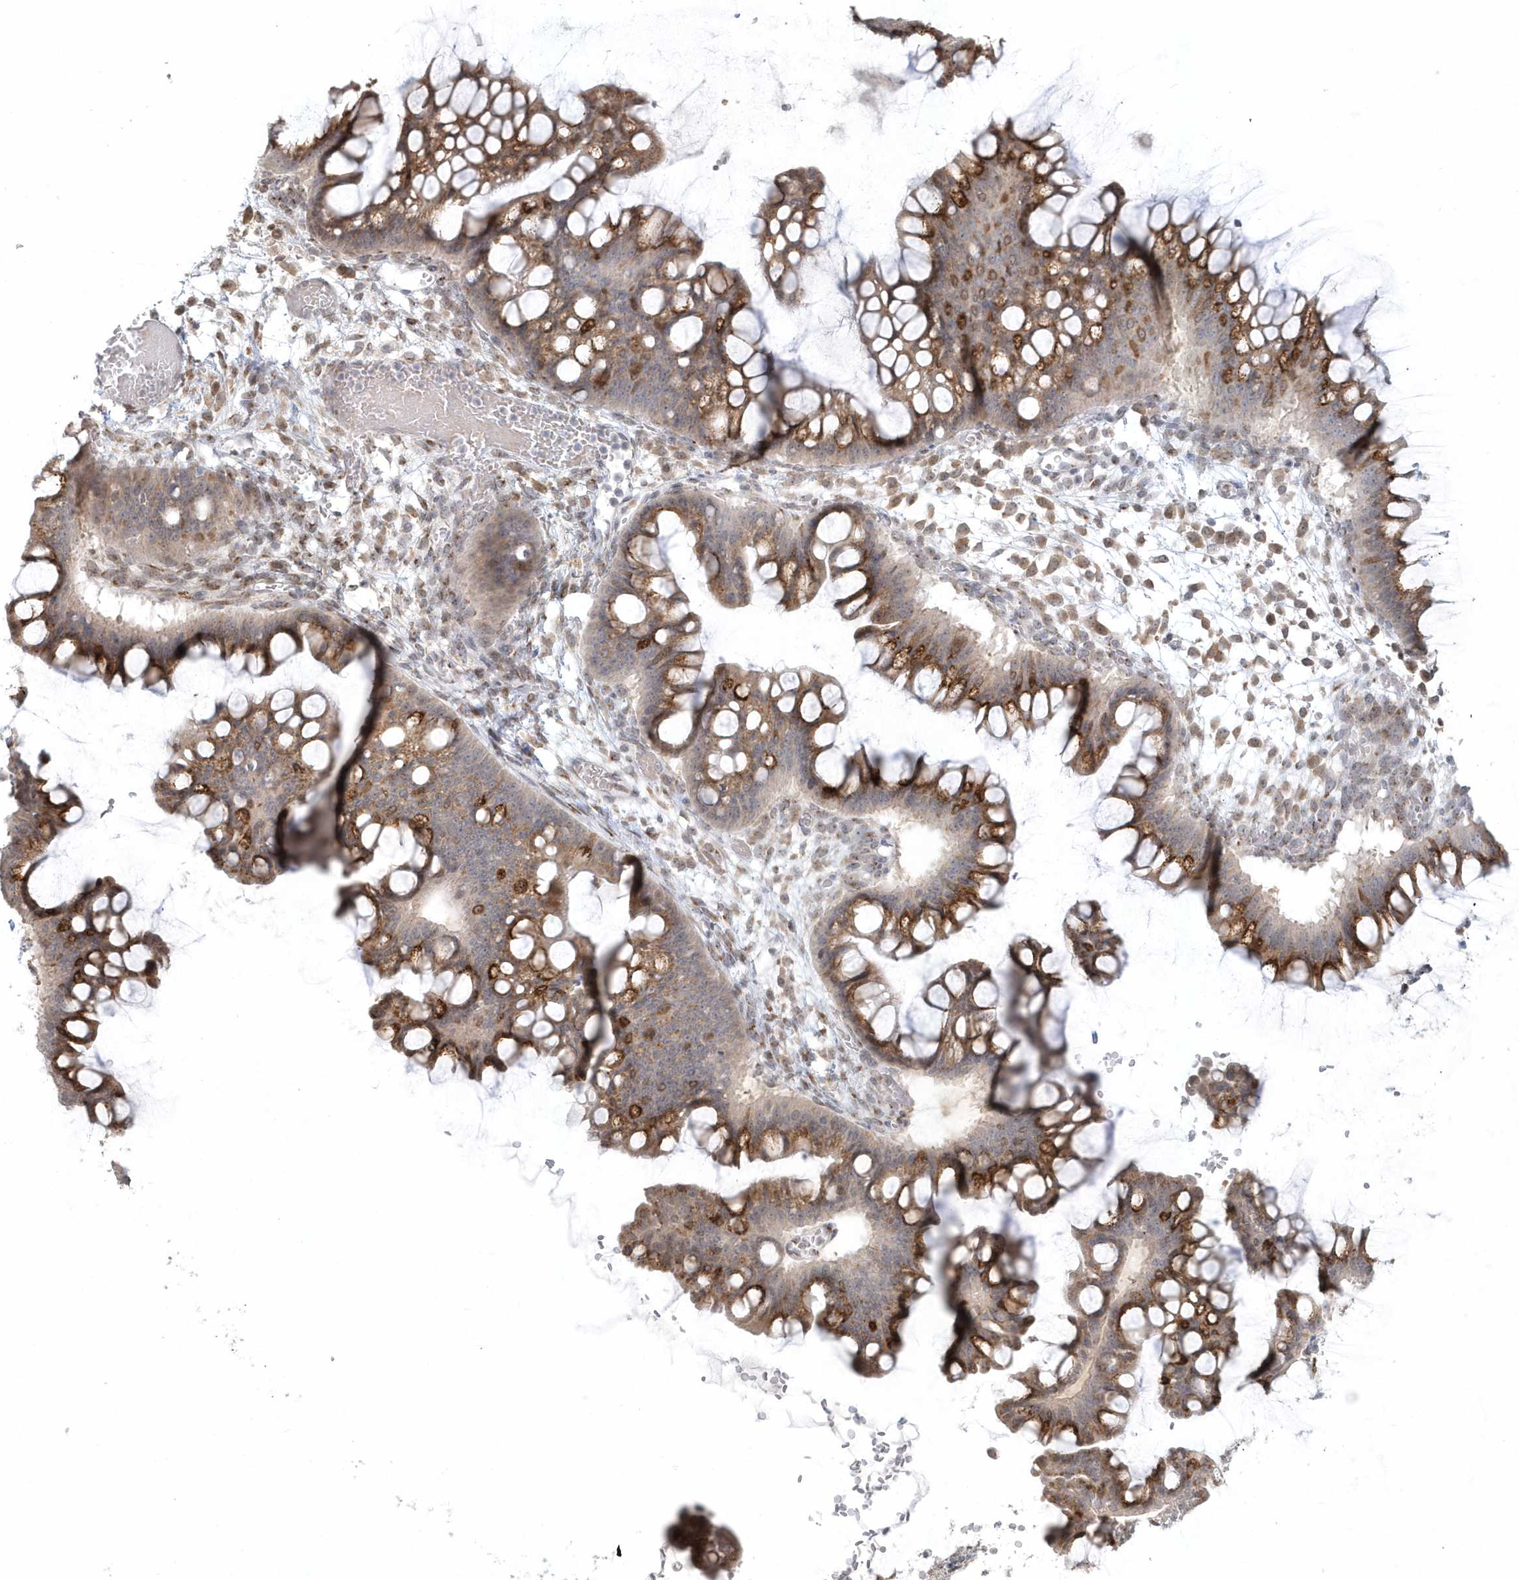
{"staining": {"intensity": "moderate", "quantity": ">75%", "location": "cytoplasmic/membranous"}, "tissue": "ovarian cancer", "cell_type": "Tumor cells", "image_type": "cancer", "snomed": [{"axis": "morphology", "description": "Cystadenocarcinoma, mucinous, NOS"}, {"axis": "topography", "description": "Ovary"}], "caption": "Tumor cells exhibit medium levels of moderate cytoplasmic/membranous staining in about >75% of cells in ovarian cancer.", "gene": "DHFR", "patient": {"sex": "female", "age": 73}}